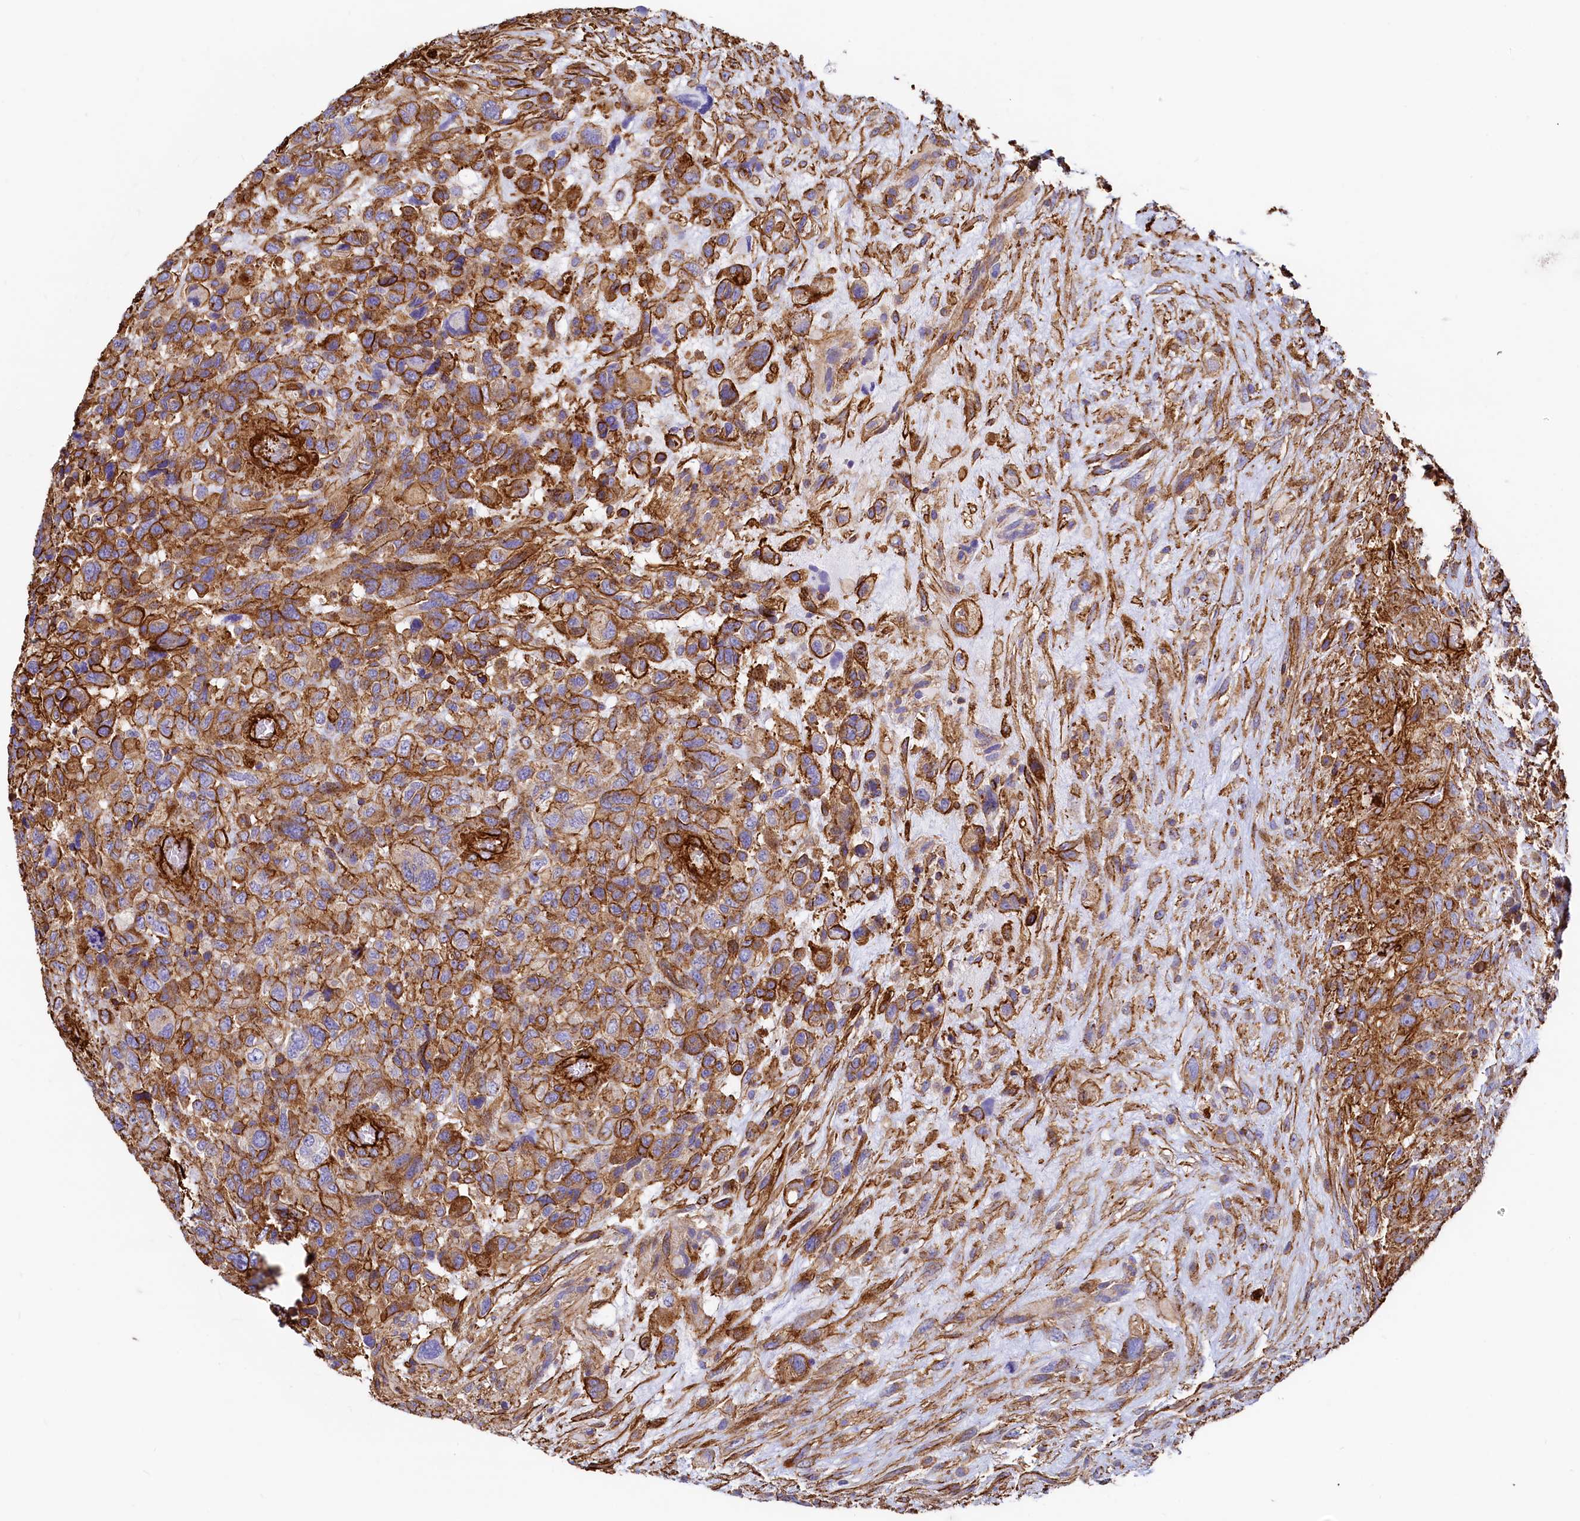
{"staining": {"intensity": "strong", "quantity": "25%-75%", "location": "cytoplasmic/membranous"}, "tissue": "glioma", "cell_type": "Tumor cells", "image_type": "cancer", "snomed": [{"axis": "morphology", "description": "Glioma, malignant, High grade"}, {"axis": "topography", "description": "Brain"}], "caption": "This image shows IHC staining of human glioma, with high strong cytoplasmic/membranous staining in about 25%-75% of tumor cells.", "gene": "THBS1", "patient": {"sex": "male", "age": 61}}